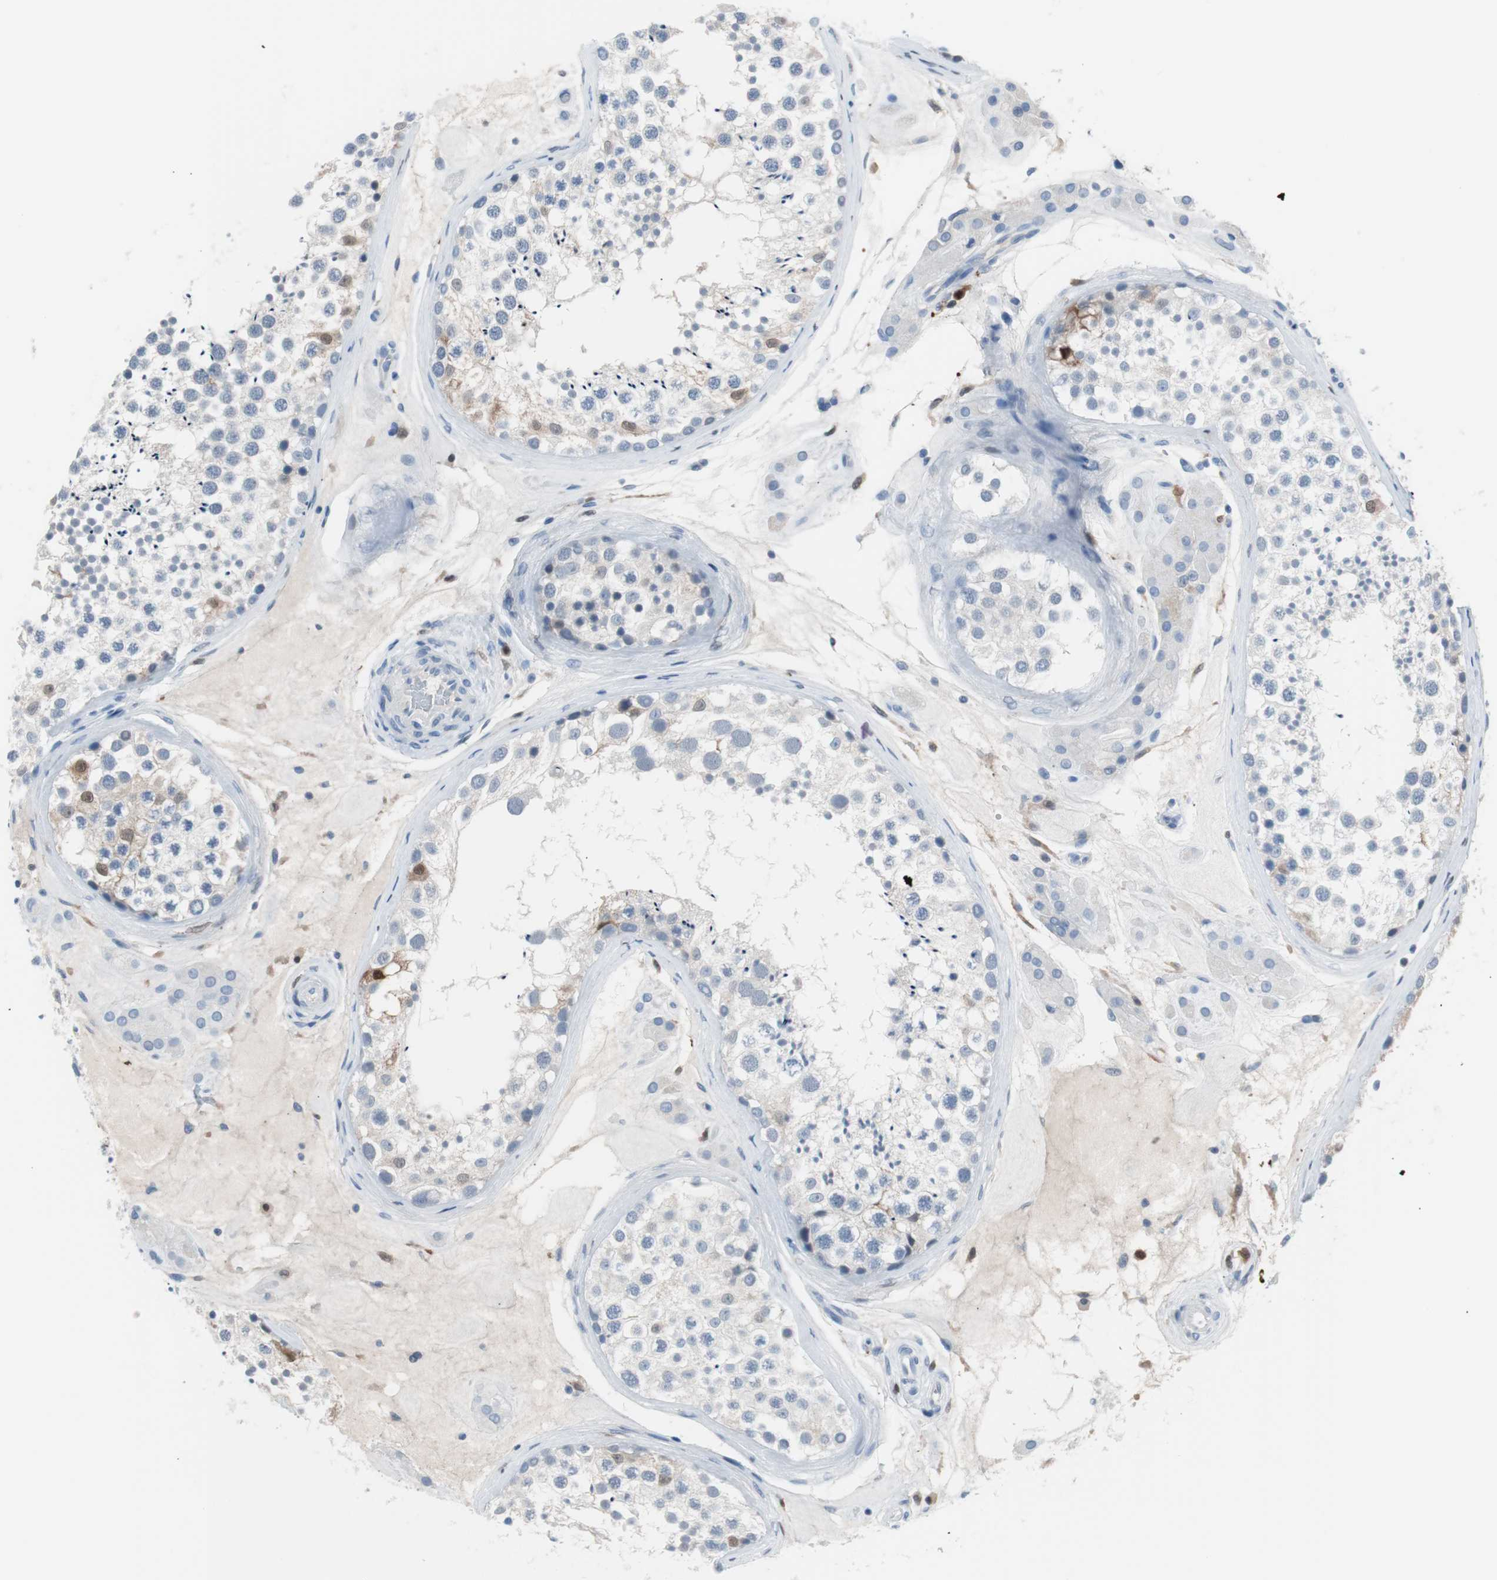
{"staining": {"intensity": "moderate", "quantity": "<25%", "location": "cytoplasmic/membranous,nuclear"}, "tissue": "testis", "cell_type": "Cells in seminiferous ducts", "image_type": "normal", "snomed": [{"axis": "morphology", "description": "Normal tissue, NOS"}, {"axis": "topography", "description": "Testis"}], "caption": "High-power microscopy captured an IHC histopathology image of benign testis, revealing moderate cytoplasmic/membranous,nuclear positivity in approximately <25% of cells in seminiferous ducts.", "gene": "IL18", "patient": {"sex": "male", "age": 46}}